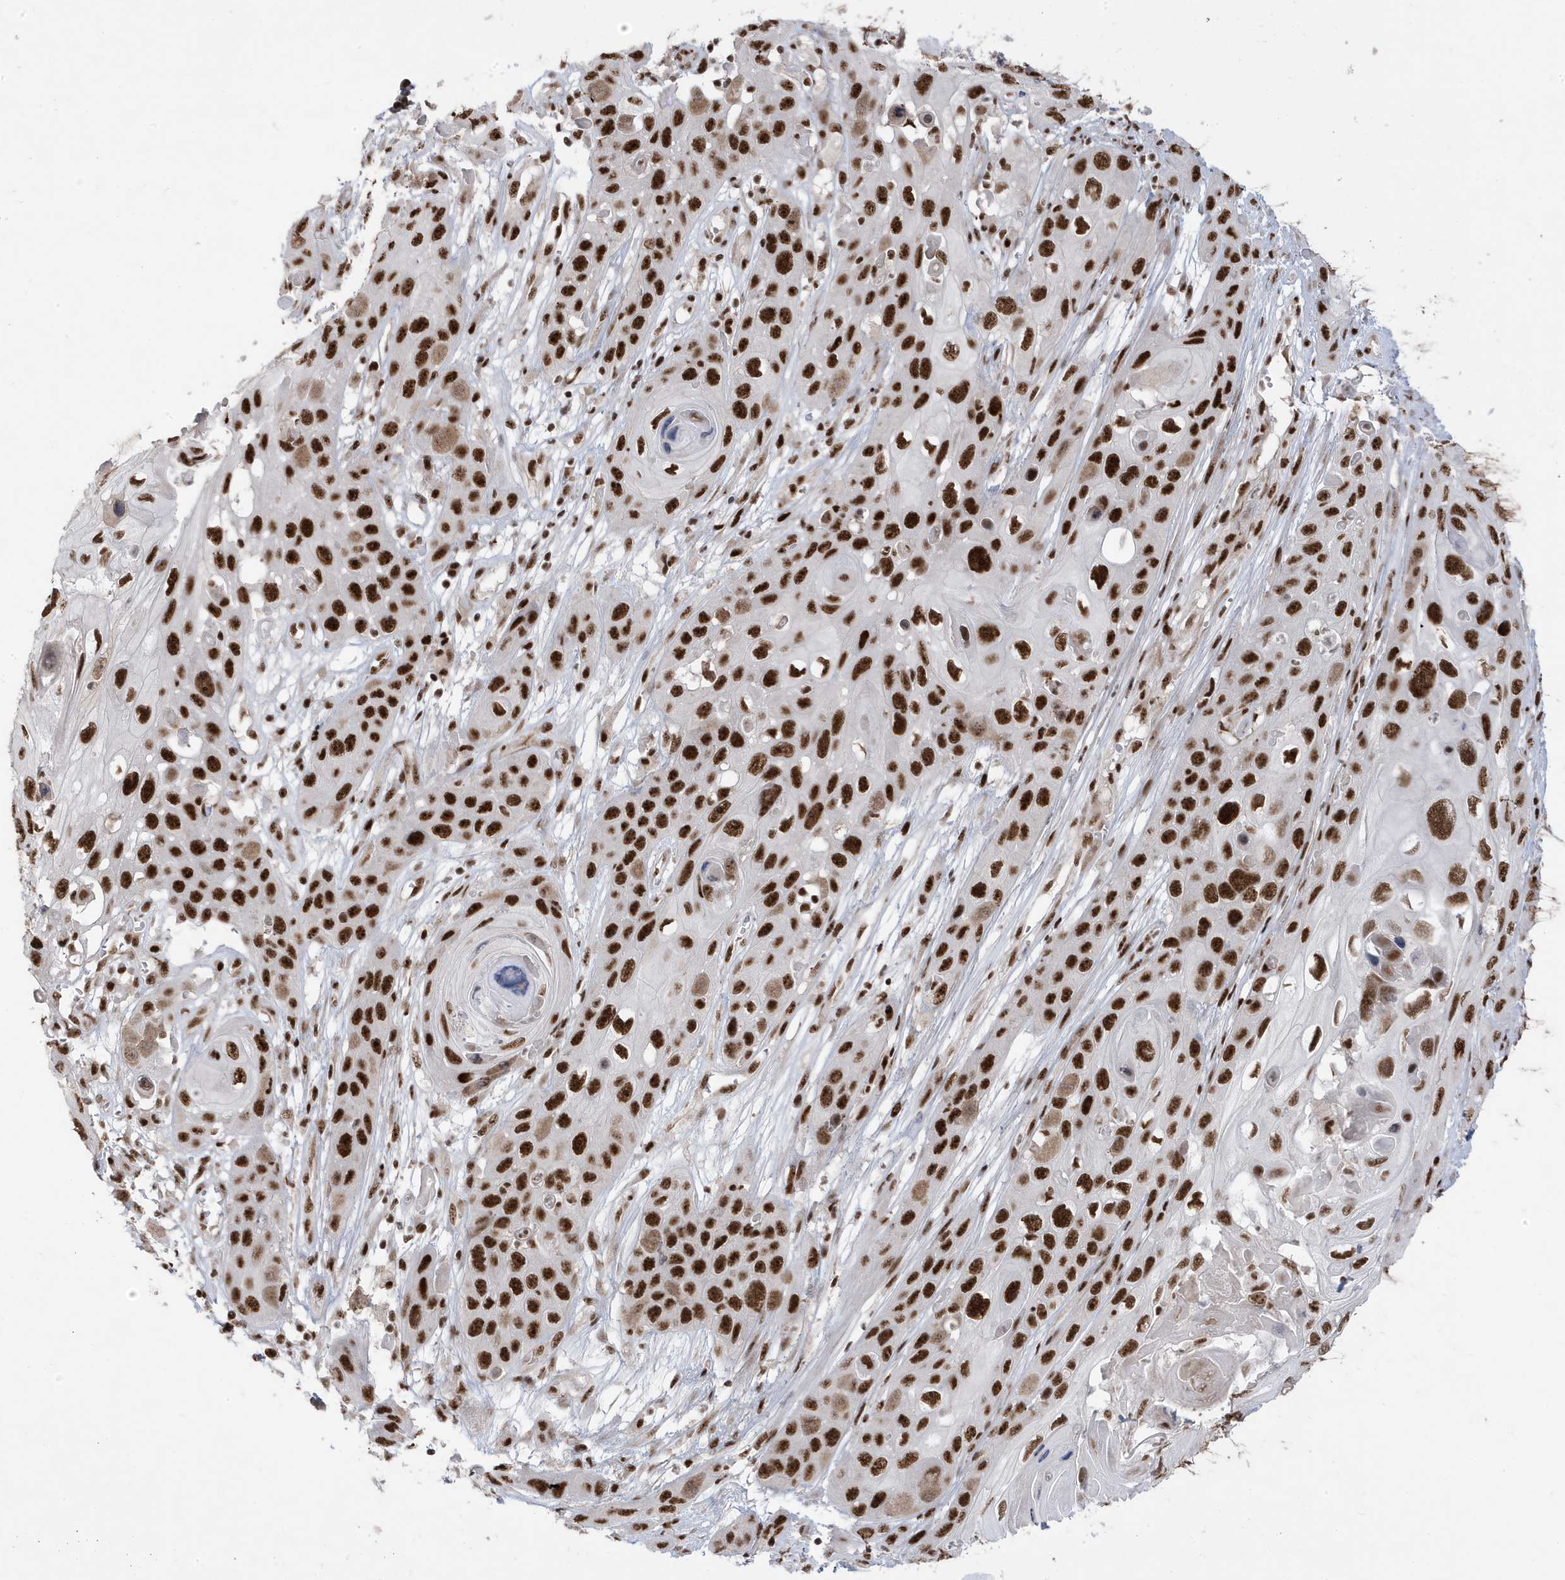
{"staining": {"intensity": "strong", "quantity": ">75%", "location": "nuclear"}, "tissue": "skin cancer", "cell_type": "Tumor cells", "image_type": "cancer", "snomed": [{"axis": "morphology", "description": "Squamous cell carcinoma, NOS"}, {"axis": "topography", "description": "Skin"}], "caption": "Immunohistochemistry photomicrograph of neoplastic tissue: squamous cell carcinoma (skin) stained using IHC displays high levels of strong protein expression localized specifically in the nuclear of tumor cells, appearing as a nuclear brown color.", "gene": "MTREX", "patient": {"sex": "male", "age": 55}}